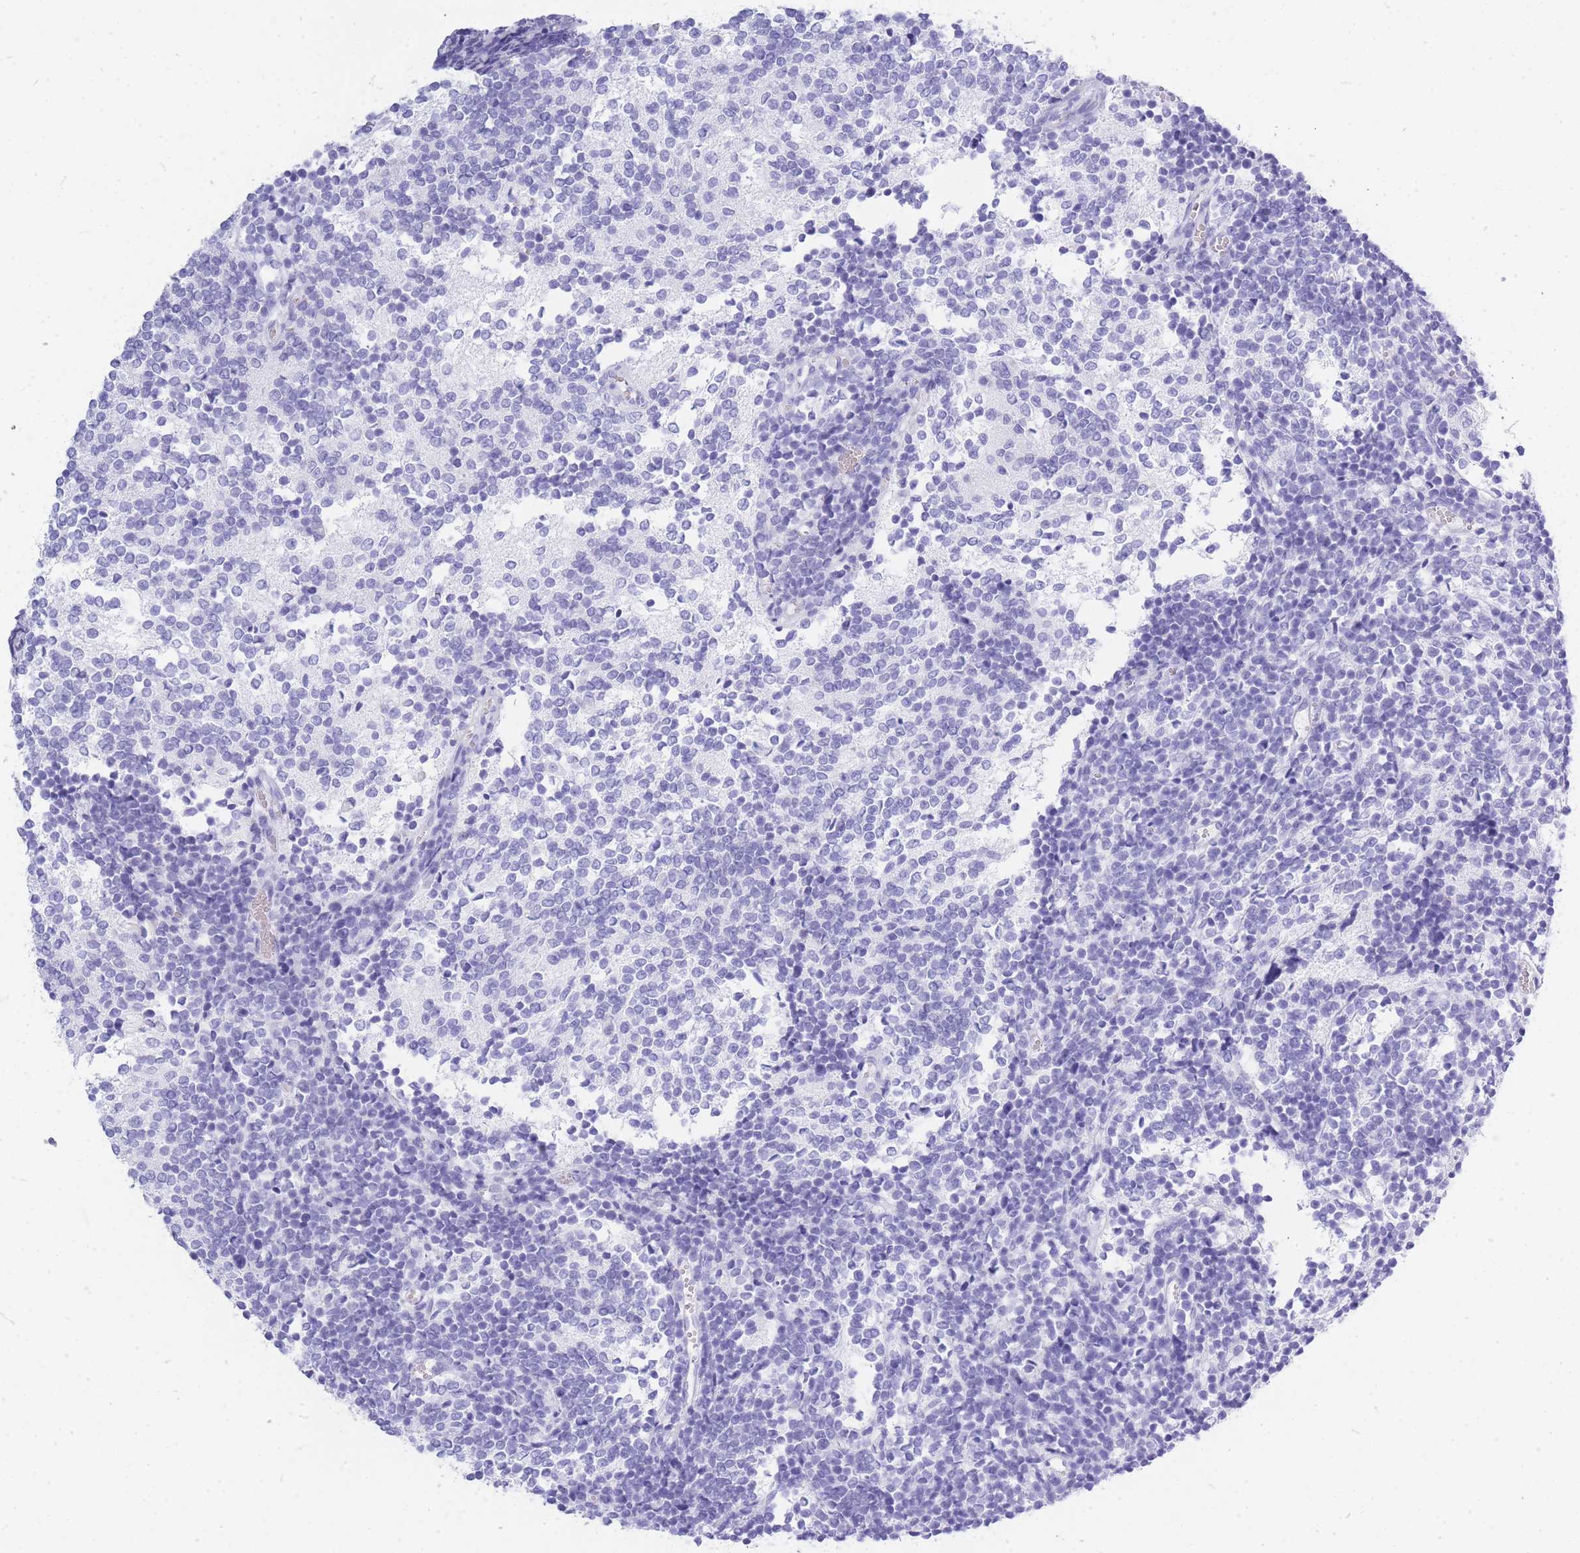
{"staining": {"intensity": "negative", "quantity": "none", "location": "none"}, "tissue": "glioma", "cell_type": "Tumor cells", "image_type": "cancer", "snomed": [{"axis": "morphology", "description": "Glioma, malignant, Low grade"}, {"axis": "topography", "description": "Brain"}], "caption": "This is an immunohistochemistry micrograph of glioma. There is no staining in tumor cells.", "gene": "ZFP62", "patient": {"sex": "female", "age": 1}}